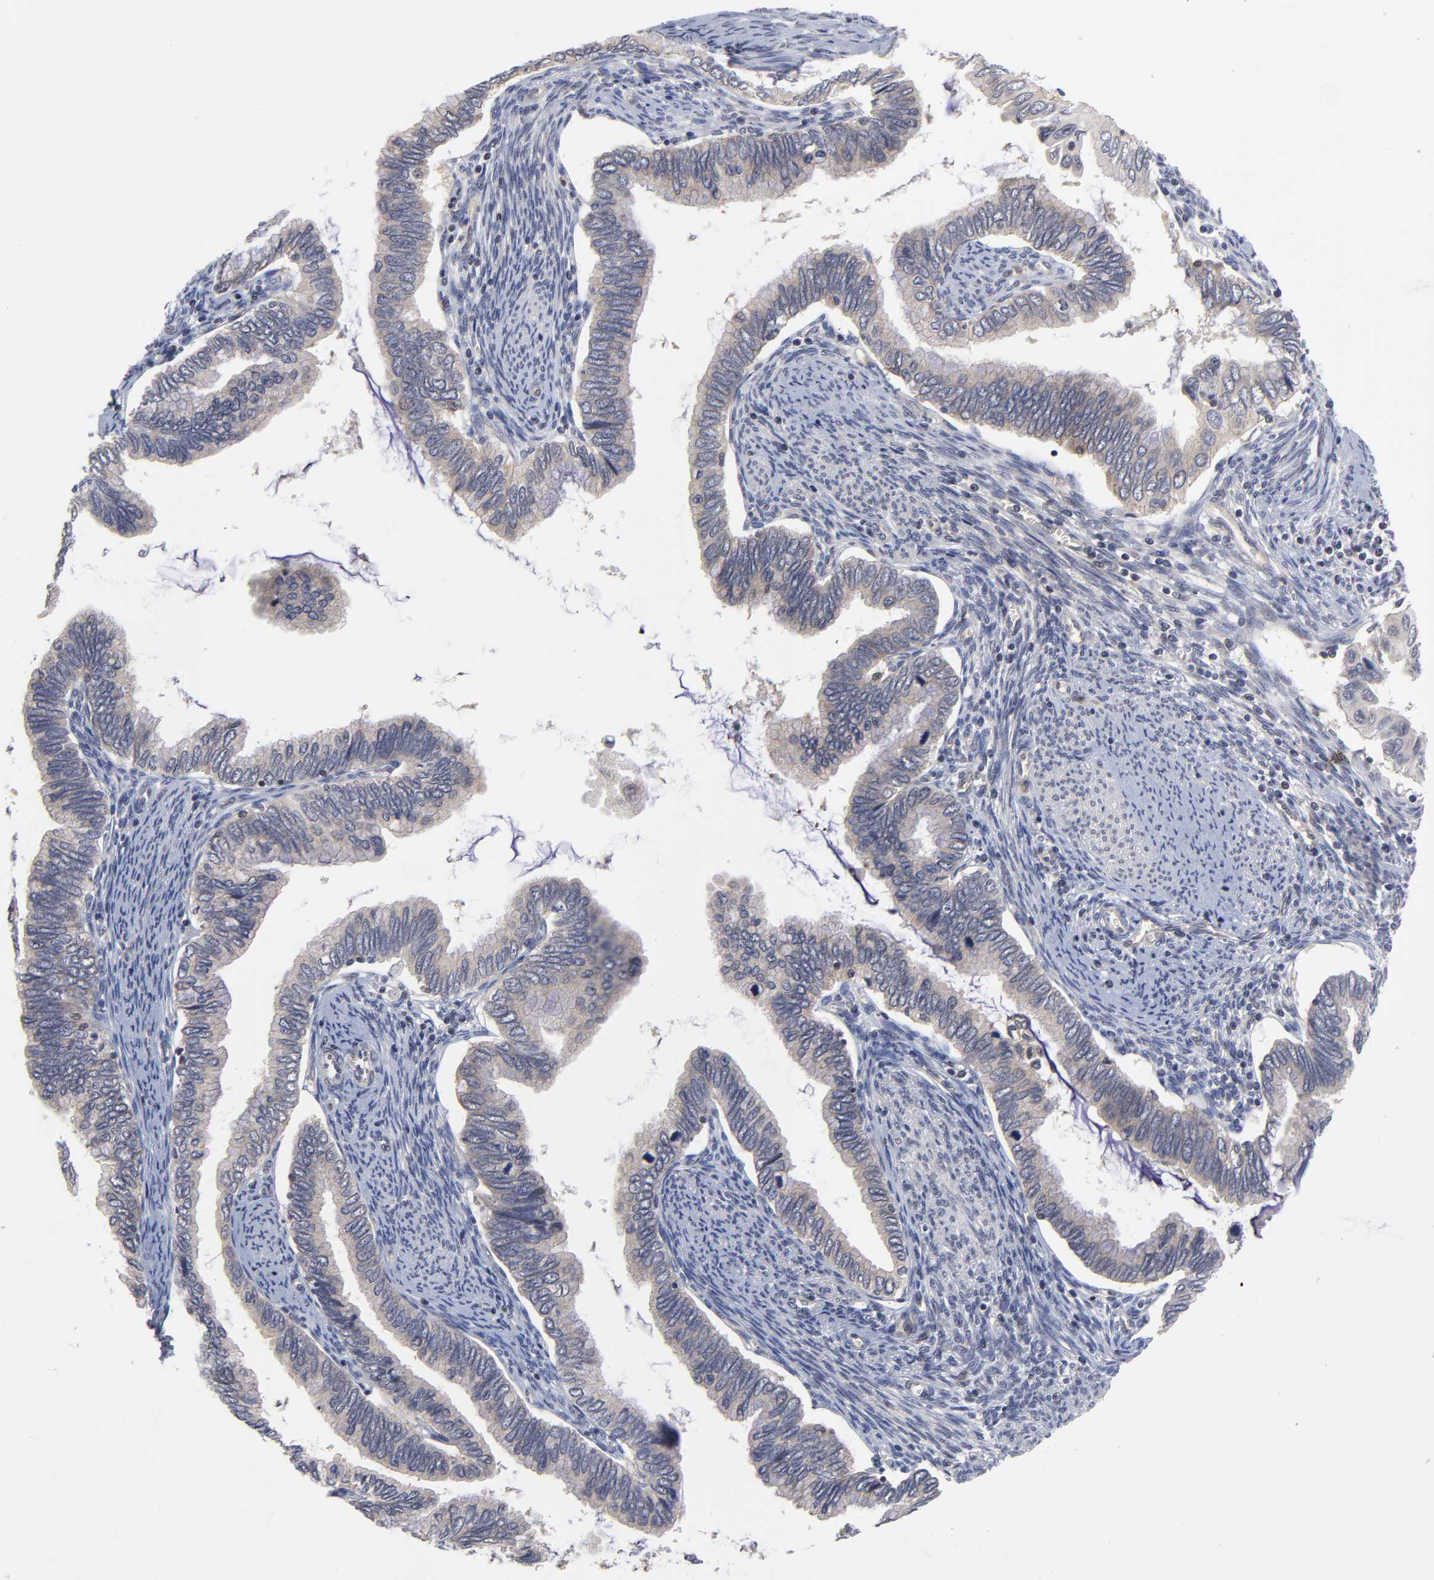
{"staining": {"intensity": "weak", "quantity": ">75%", "location": "cytoplasmic/membranous"}, "tissue": "cervical cancer", "cell_type": "Tumor cells", "image_type": "cancer", "snomed": [{"axis": "morphology", "description": "Adenocarcinoma, NOS"}, {"axis": "topography", "description": "Cervix"}], "caption": "A low amount of weak cytoplasmic/membranous expression is identified in about >75% of tumor cells in adenocarcinoma (cervical) tissue.", "gene": "ZNF157", "patient": {"sex": "female", "age": 49}}